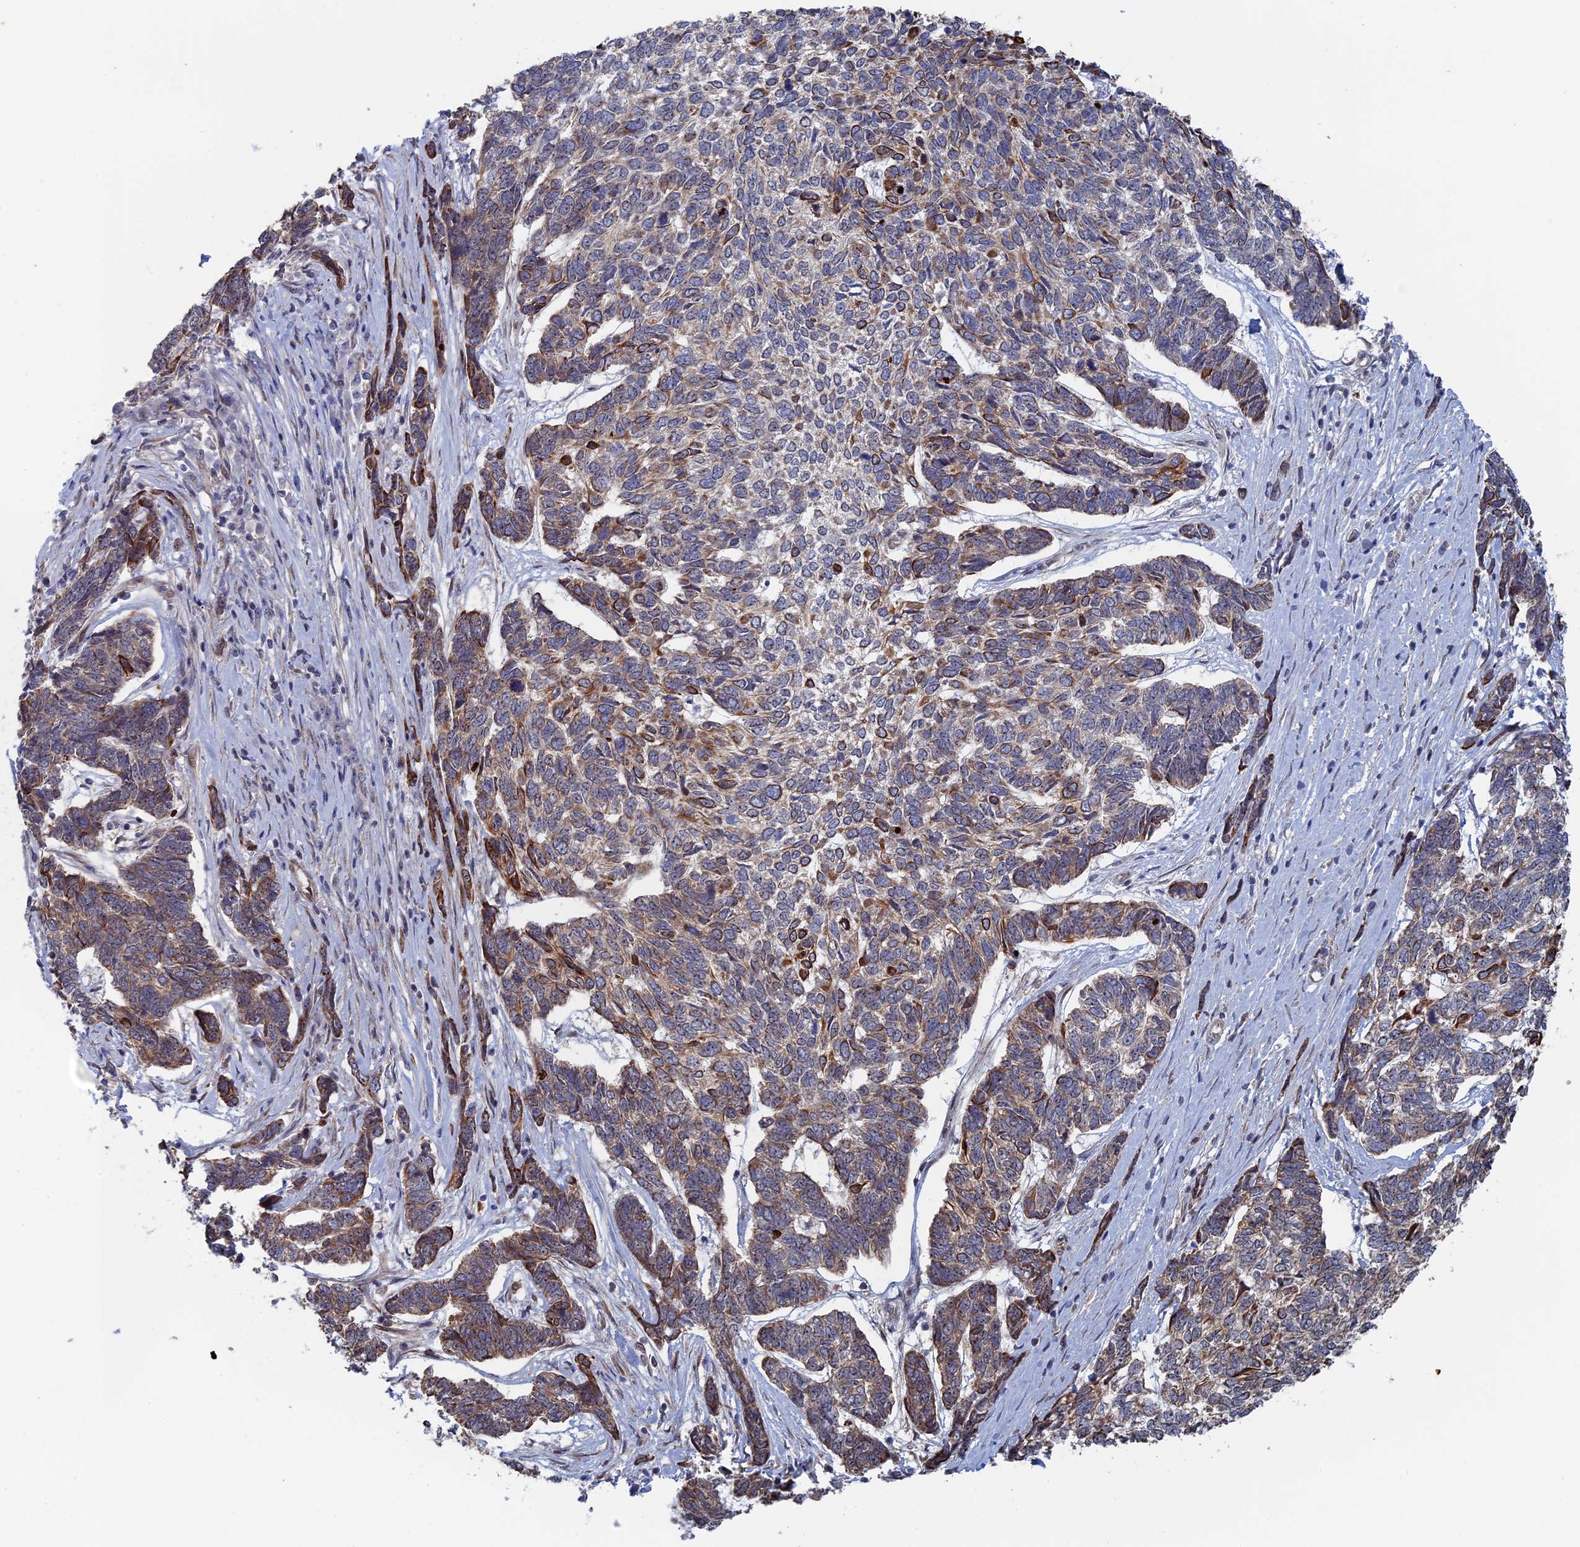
{"staining": {"intensity": "moderate", "quantity": "25%-75%", "location": "cytoplasmic/membranous"}, "tissue": "skin cancer", "cell_type": "Tumor cells", "image_type": "cancer", "snomed": [{"axis": "morphology", "description": "Basal cell carcinoma"}, {"axis": "topography", "description": "Skin"}], "caption": "High-power microscopy captured an IHC micrograph of skin cancer (basal cell carcinoma), revealing moderate cytoplasmic/membranous staining in approximately 25%-75% of tumor cells. (DAB IHC with brightfield microscopy, high magnification).", "gene": "IL7", "patient": {"sex": "female", "age": 65}}